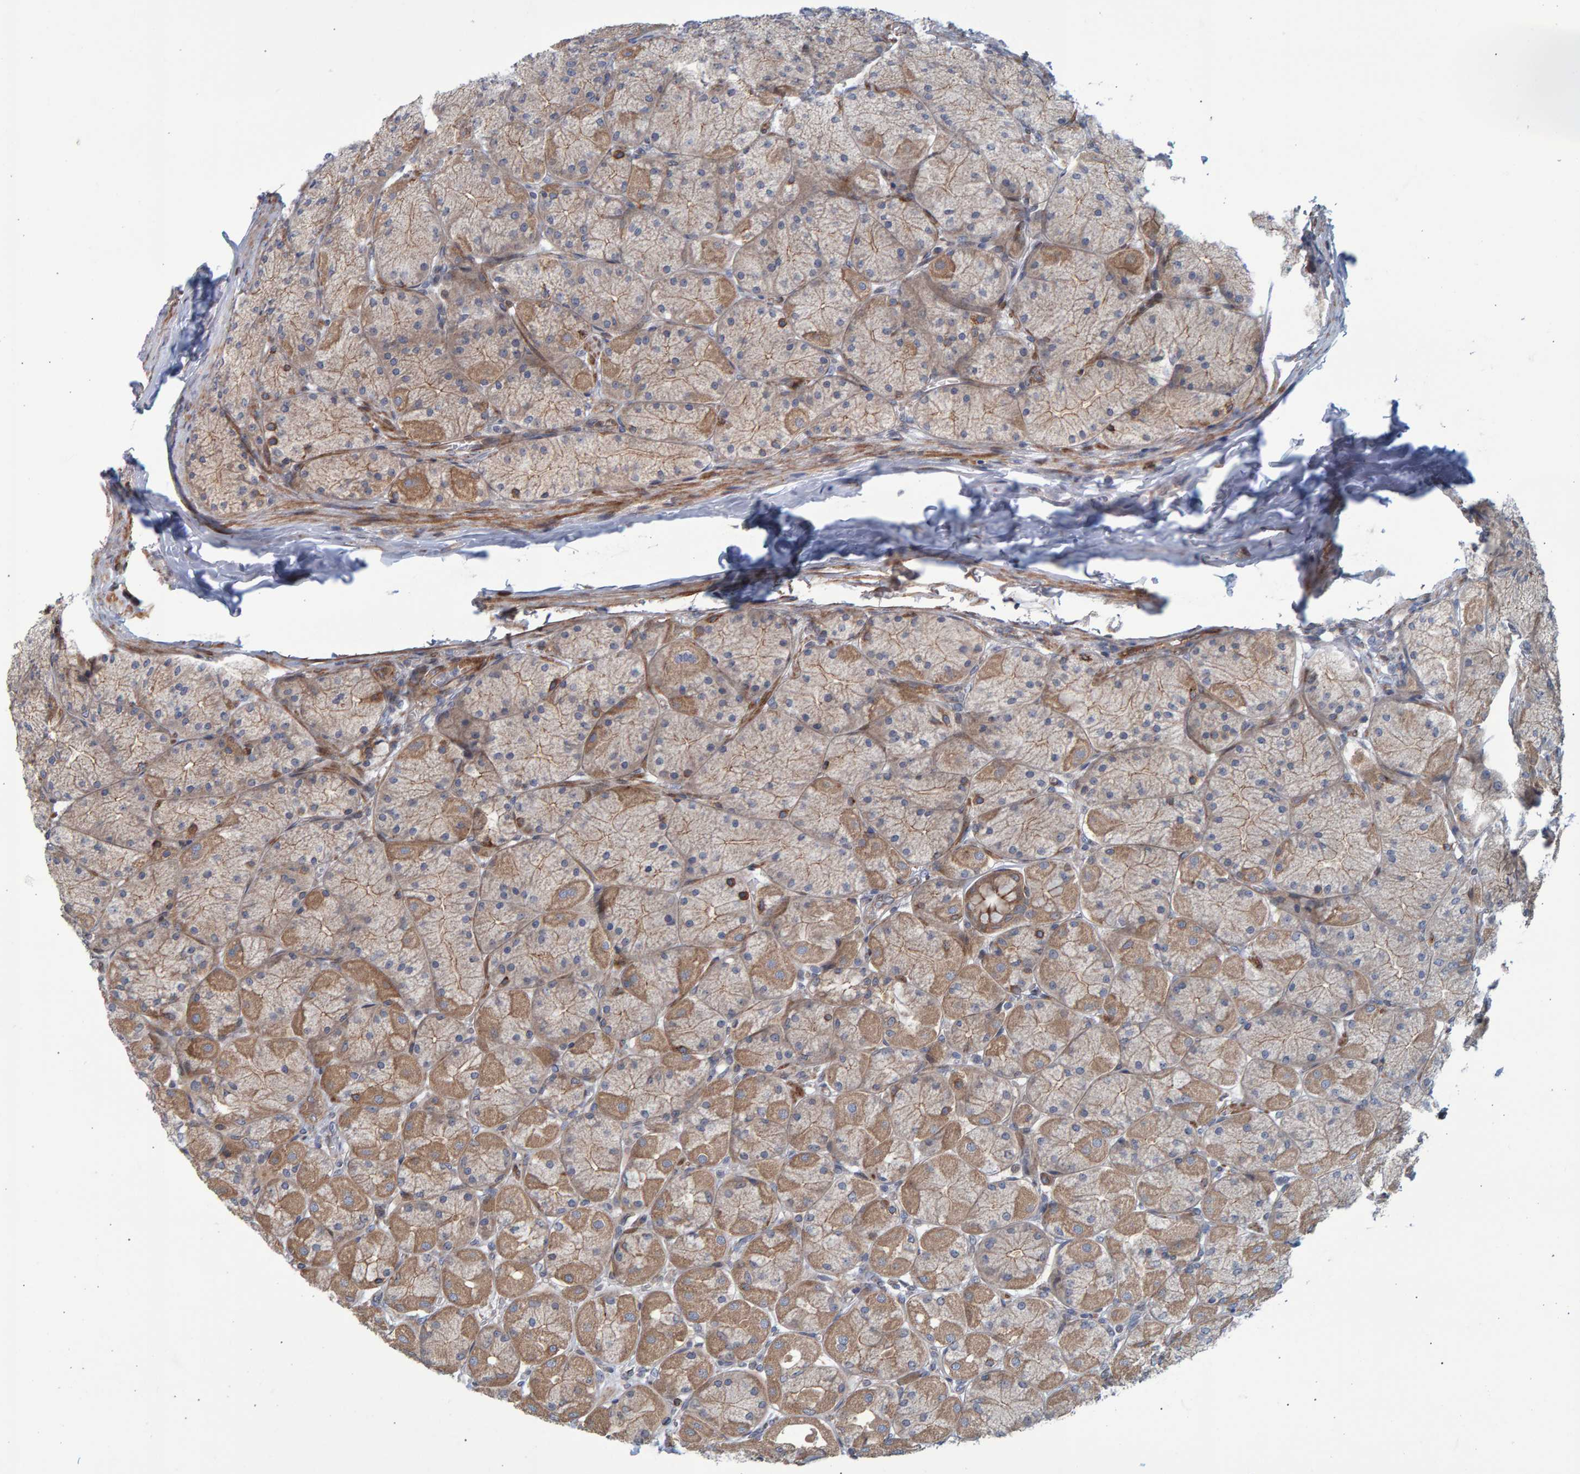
{"staining": {"intensity": "strong", "quantity": "25%-75%", "location": "cytoplasmic/membranous"}, "tissue": "stomach", "cell_type": "Glandular cells", "image_type": "normal", "snomed": [{"axis": "morphology", "description": "Normal tissue, NOS"}, {"axis": "topography", "description": "Stomach, upper"}], "caption": "Stomach was stained to show a protein in brown. There is high levels of strong cytoplasmic/membranous positivity in about 25%-75% of glandular cells.", "gene": "LRBA", "patient": {"sex": "female", "age": 56}}